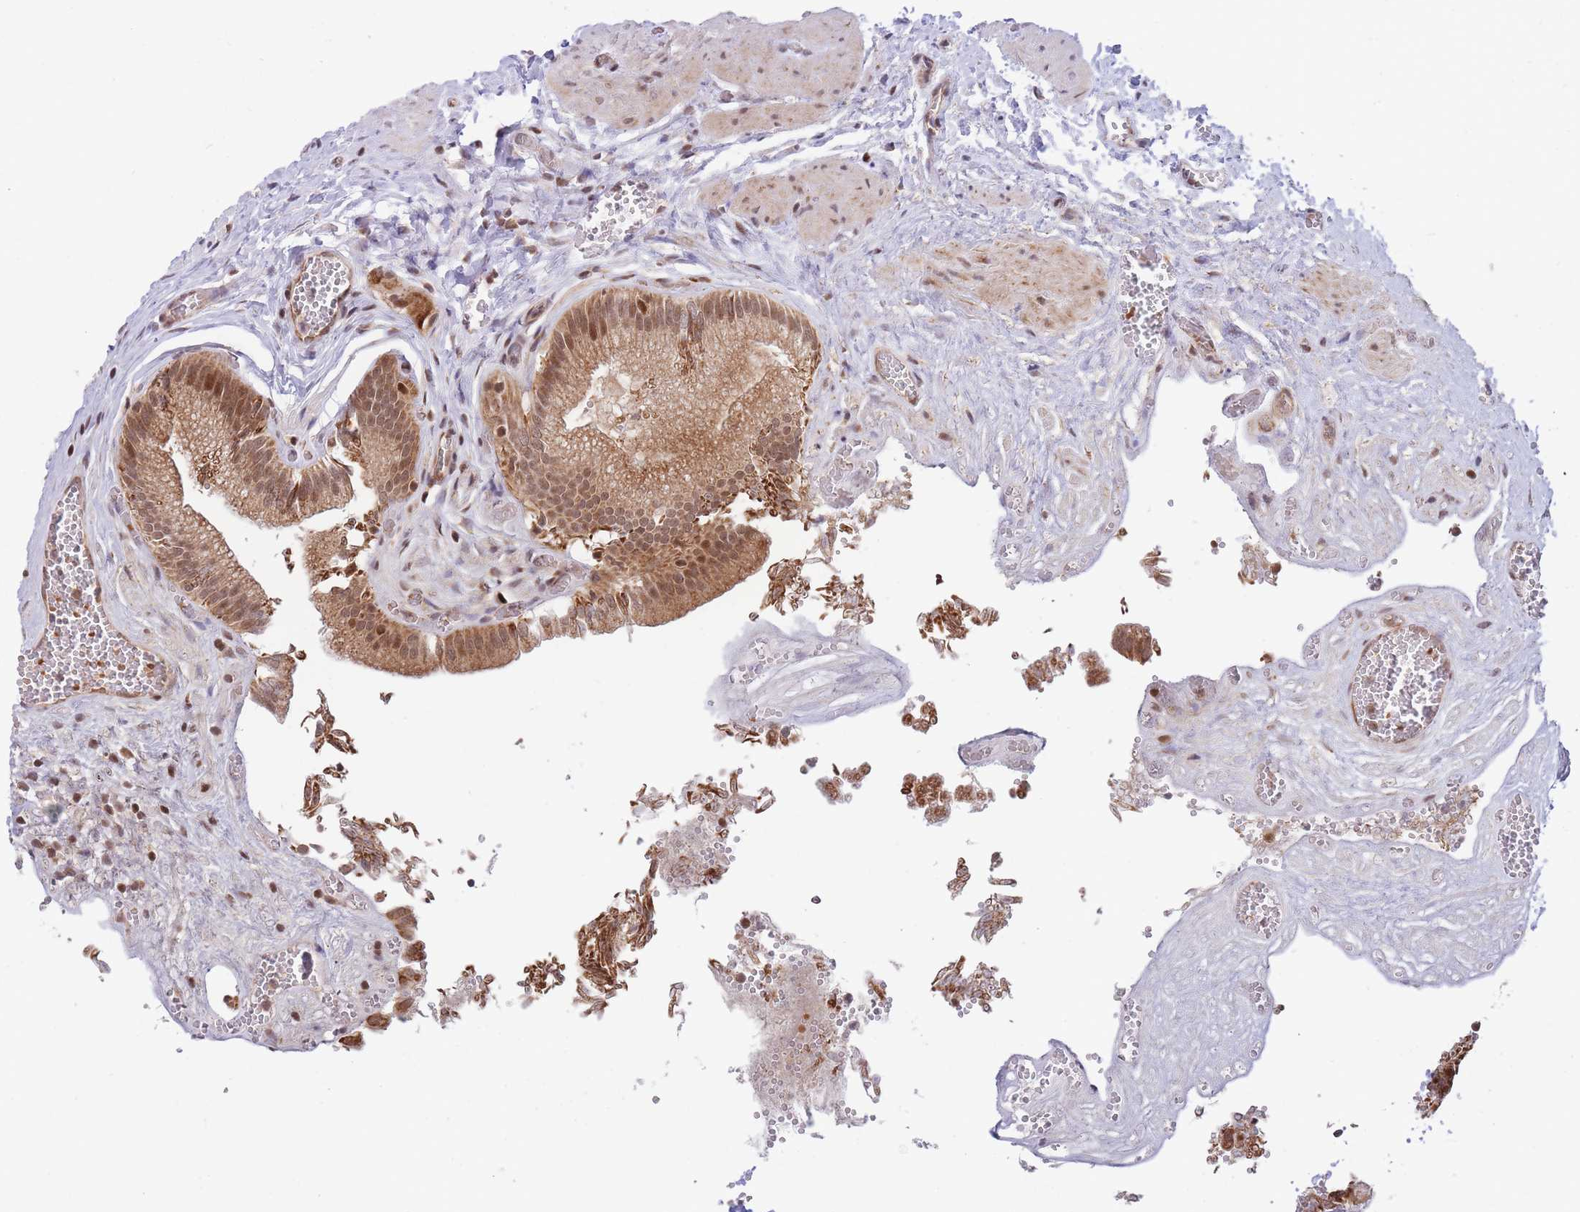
{"staining": {"intensity": "moderate", "quantity": ">75%", "location": "cytoplasmic/membranous,nuclear"}, "tissue": "gallbladder", "cell_type": "Glandular cells", "image_type": "normal", "snomed": [{"axis": "morphology", "description": "Normal tissue, NOS"}, {"axis": "topography", "description": "Gallbladder"}, {"axis": "topography", "description": "Peripheral nerve tissue"}], "caption": "Protein analysis of normal gallbladder displays moderate cytoplasmic/membranous,nuclear expression in about >75% of glandular cells.", "gene": "BOD1L1", "patient": {"sex": "male", "age": 17}}